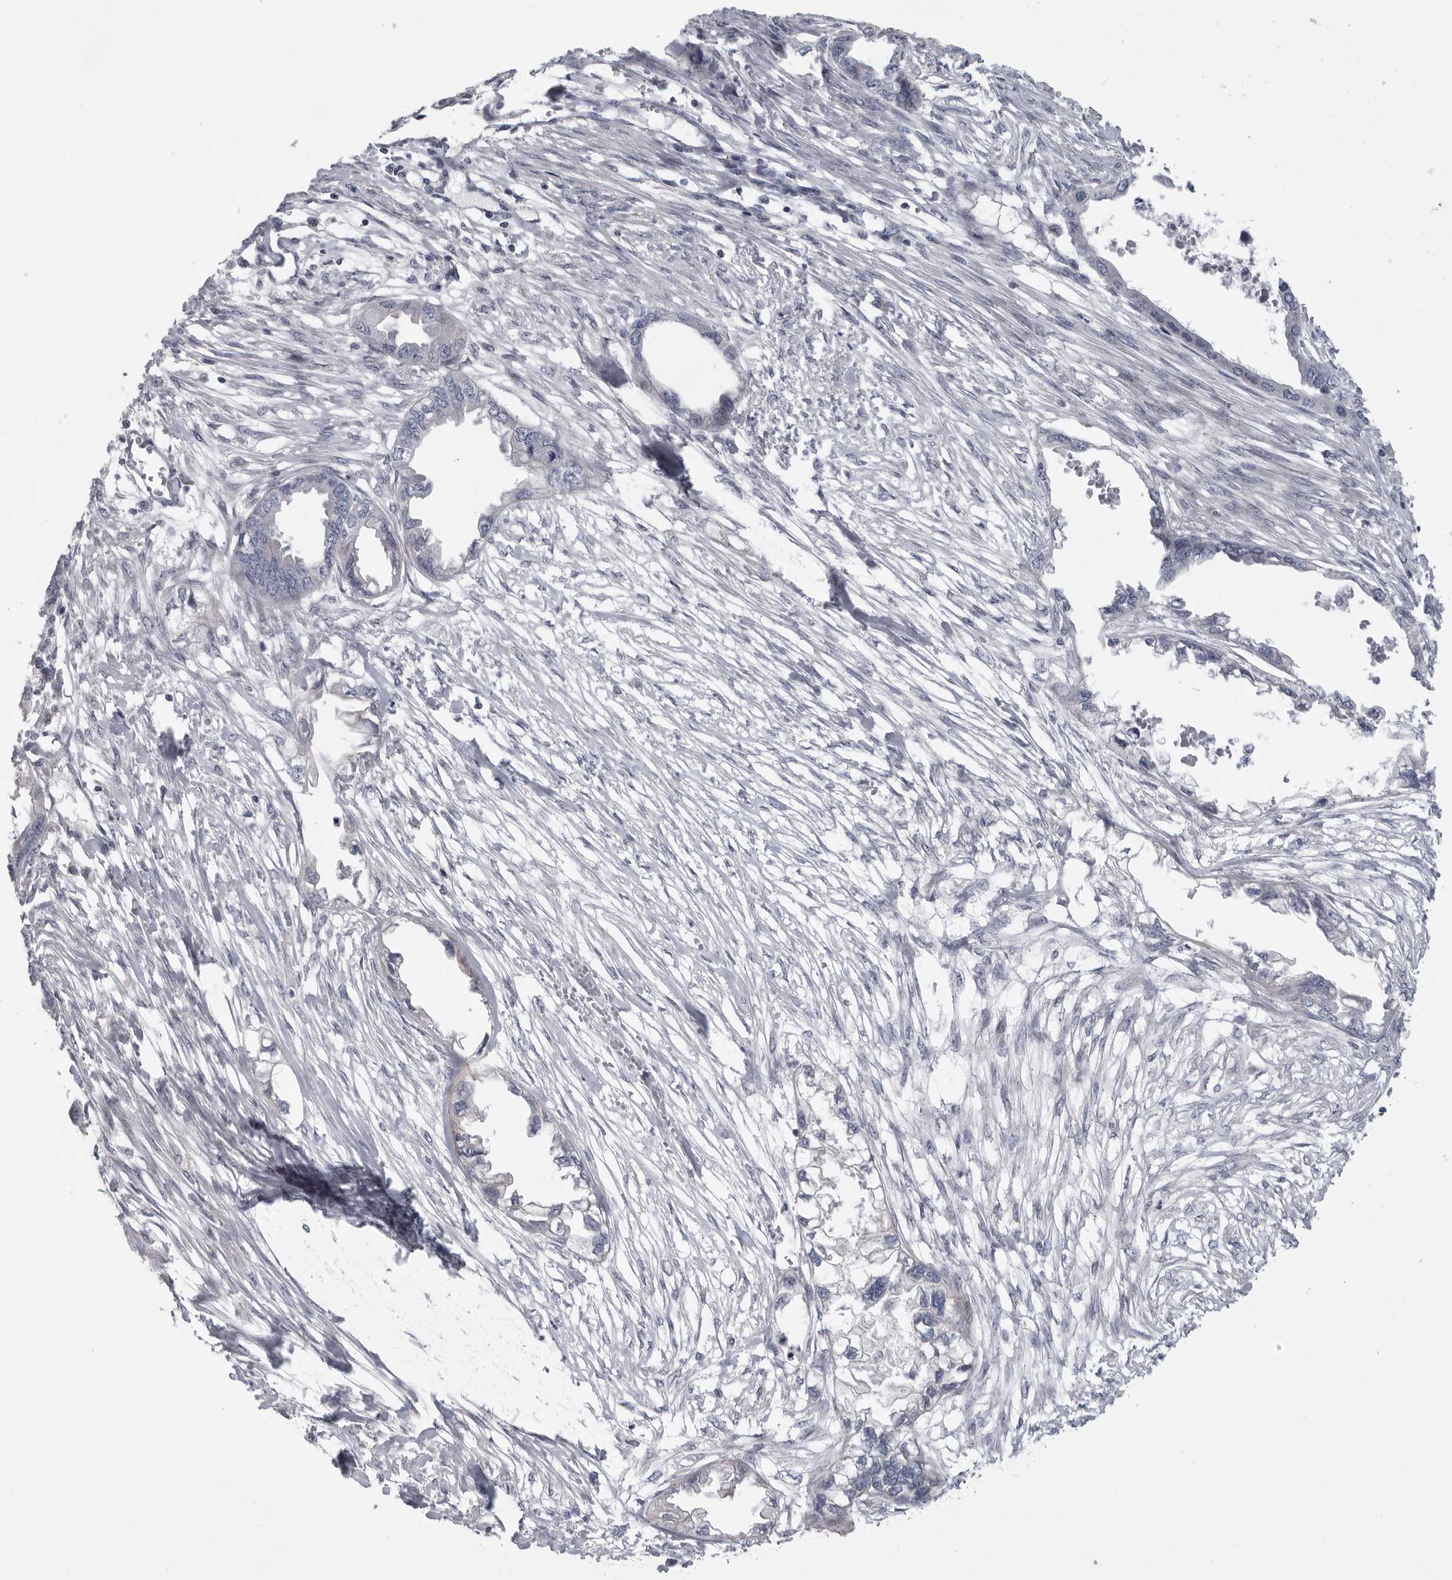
{"staining": {"intensity": "negative", "quantity": "none", "location": "none"}, "tissue": "endometrial cancer", "cell_type": "Tumor cells", "image_type": "cancer", "snomed": [{"axis": "morphology", "description": "Adenocarcinoma, NOS"}, {"axis": "morphology", "description": "Adenocarcinoma, metastatic, NOS"}, {"axis": "topography", "description": "Adipose tissue"}, {"axis": "topography", "description": "Endometrium"}], "caption": "An immunohistochemistry (IHC) photomicrograph of endometrial adenocarcinoma is shown. There is no staining in tumor cells of endometrial adenocarcinoma.", "gene": "USP24", "patient": {"sex": "female", "age": 67}}